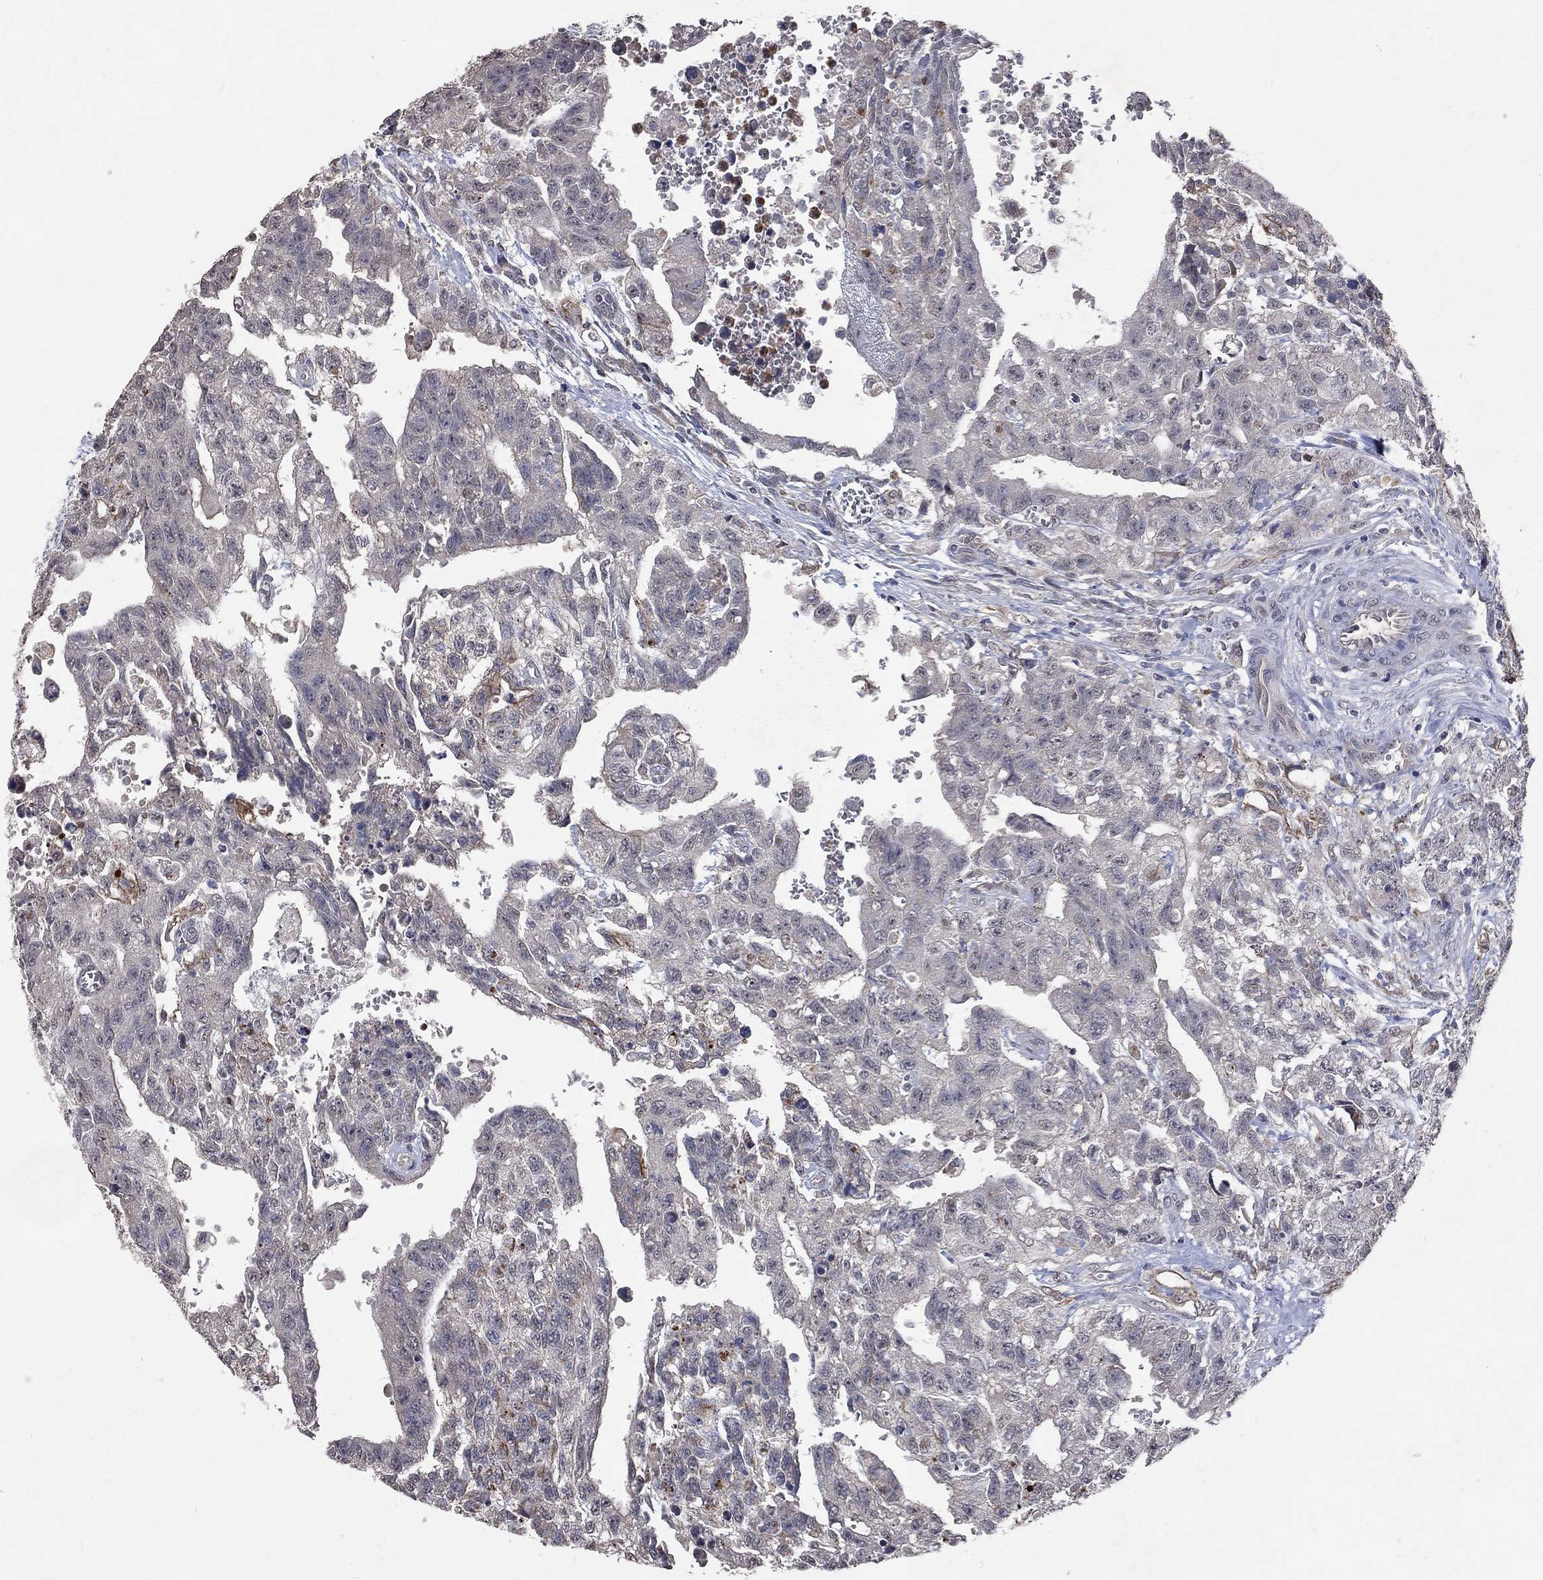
{"staining": {"intensity": "negative", "quantity": "none", "location": "none"}, "tissue": "testis cancer", "cell_type": "Tumor cells", "image_type": "cancer", "snomed": [{"axis": "morphology", "description": "Carcinoma, Embryonal, NOS"}, {"axis": "topography", "description": "Testis"}], "caption": "The histopathology image exhibits no staining of tumor cells in embryonal carcinoma (testis).", "gene": "CHST5", "patient": {"sex": "male", "age": 24}}